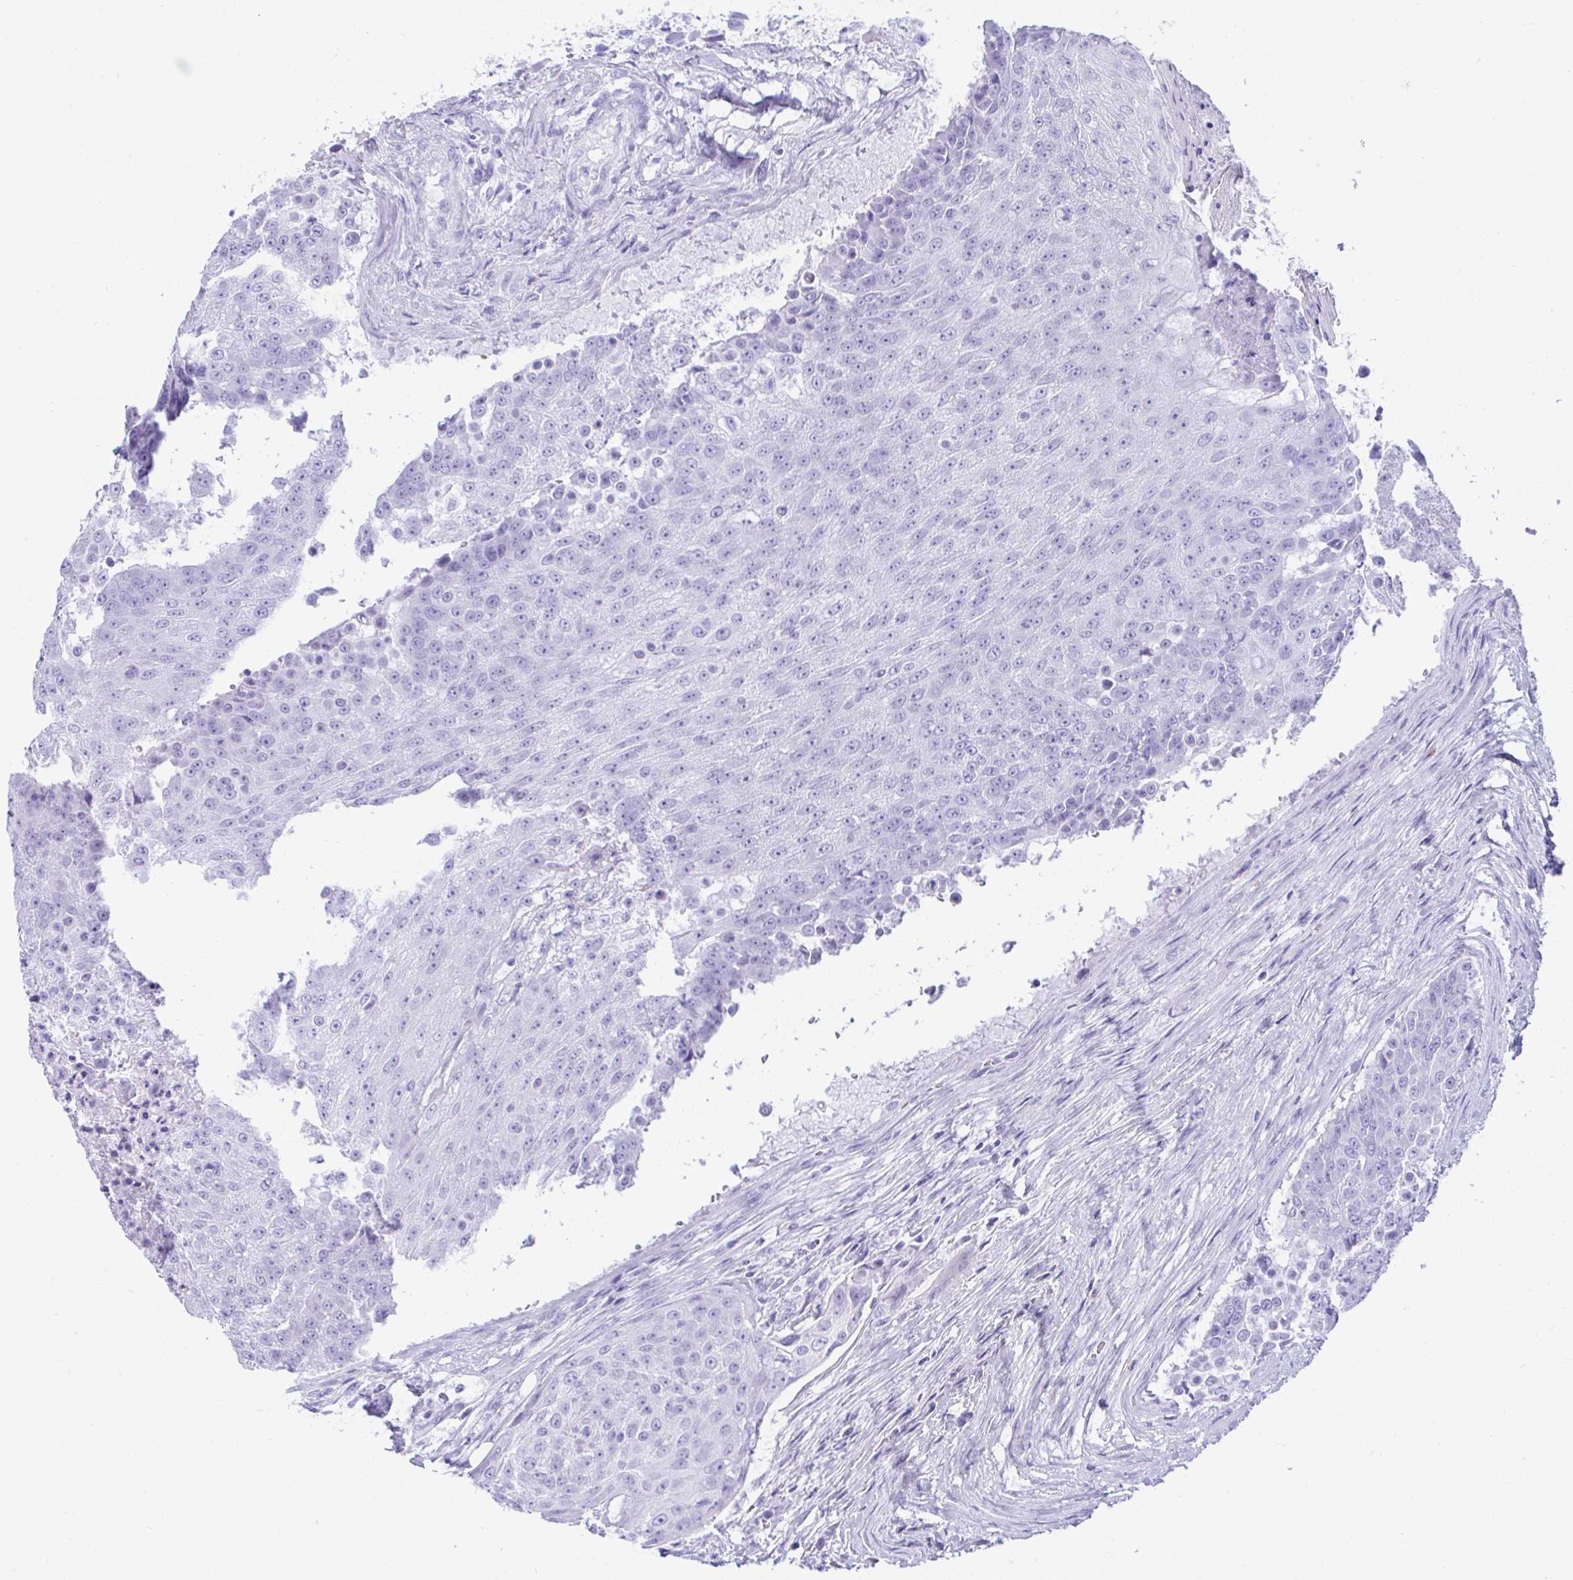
{"staining": {"intensity": "negative", "quantity": "none", "location": "none"}, "tissue": "urothelial cancer", "cell_type": "Tumor cells", "image_type": "cancer", "snomed": [{"axis": "morphology", "description": "Urothelial carcinoma, High grade"}, {"axis": "topography", "description": "Urinary bladder"}], "caption": "Tumor cells show no significant protein expression in urothelial carcinoma (high-grade).", "gene": "SEL1L2", "patient": {"sex": "female", "age": 63}}